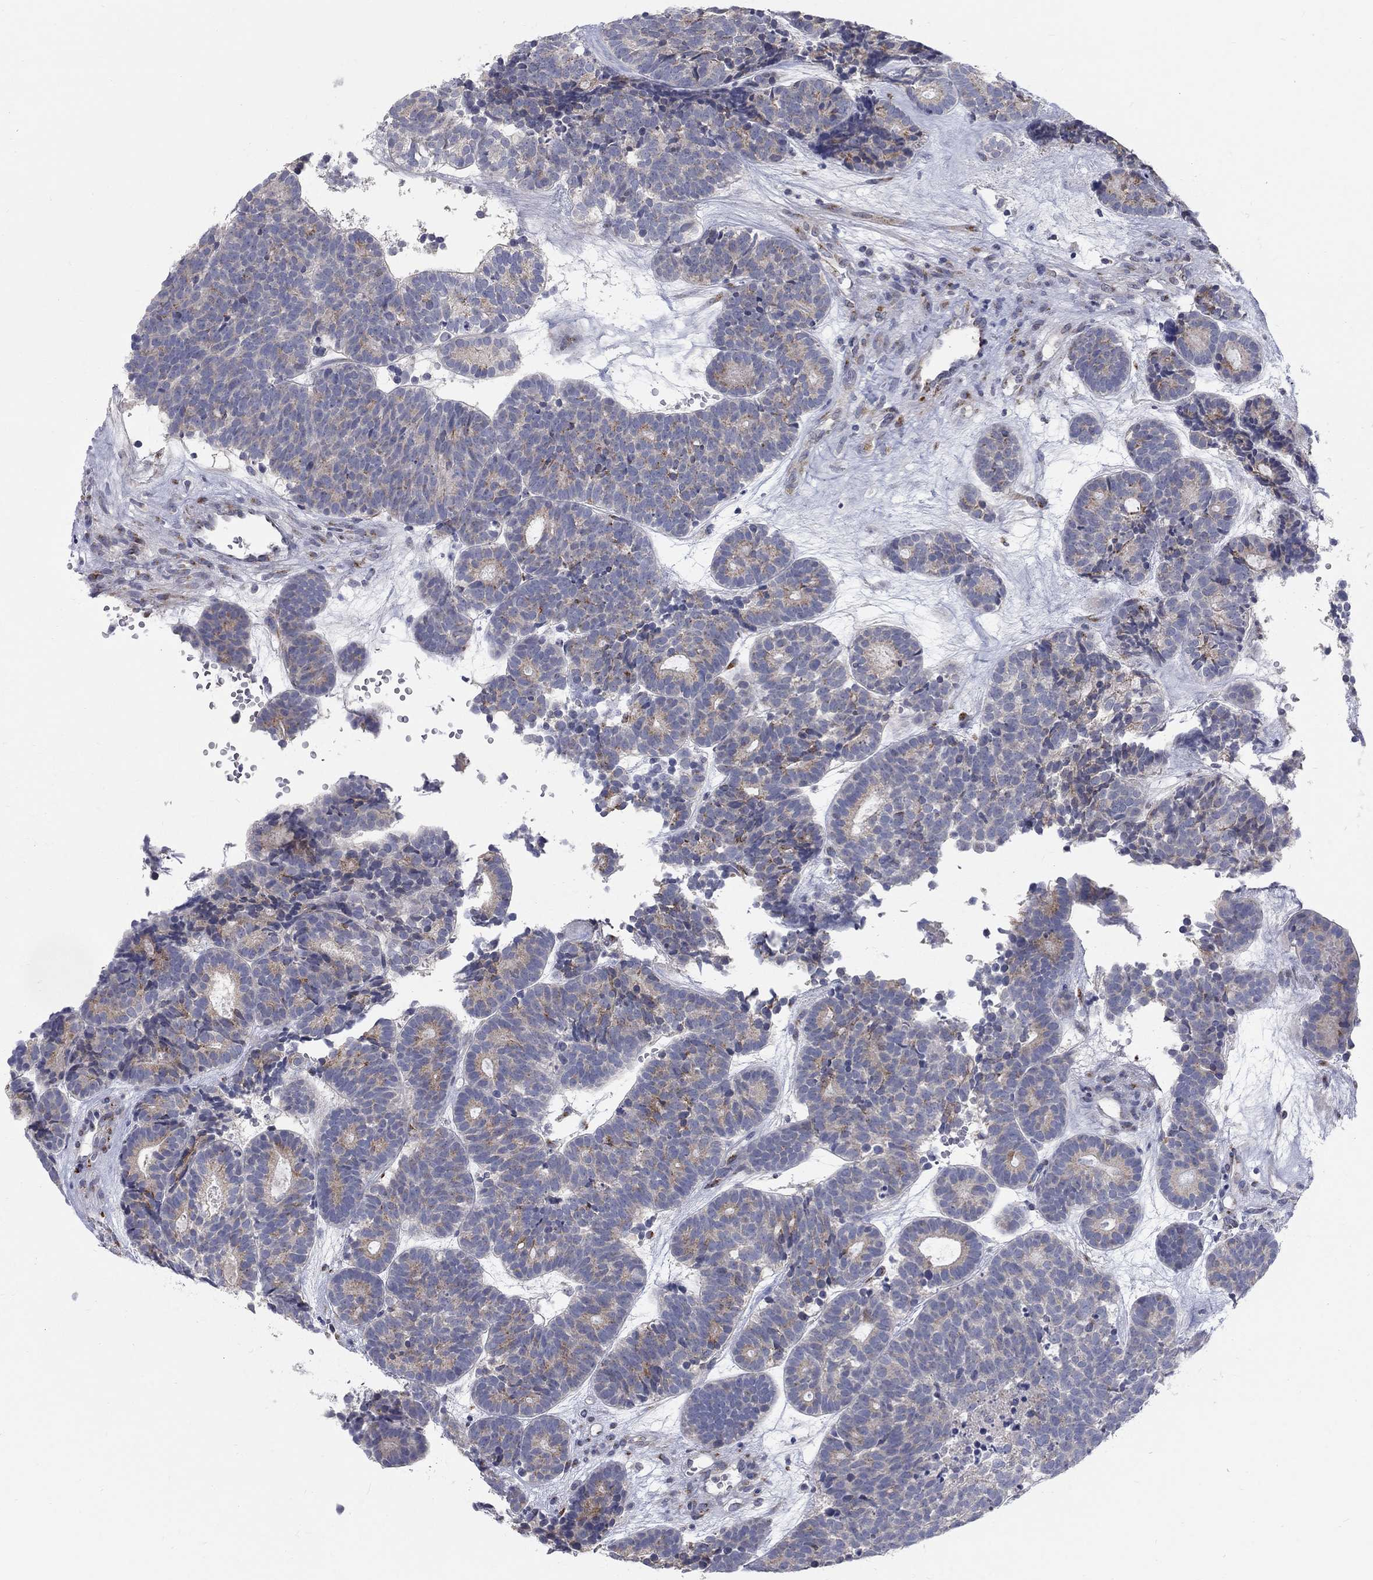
{"staining": {"intensity": "moderate", "quantity": "<25%", "location": "cytoplasmic/membranous"}, "tissue": "head and neck cancer", "cell_type": "Tumor cells", "image_type": "cancer", "snomed": [{"axis": "morphology", "description": "Adenocarcinoma, NOS"}, {"axis": "topography", "description": "Head-Neck"}], "caption": "Brown immunohistochemical staining in human head and neck cancer (adenocarcinoma) shows moderate cytoplasmic/membranous expression in approximately <25% of tumor cells.", "gene": "PANK3", "patient": {"sex": "female", "age": 81}}